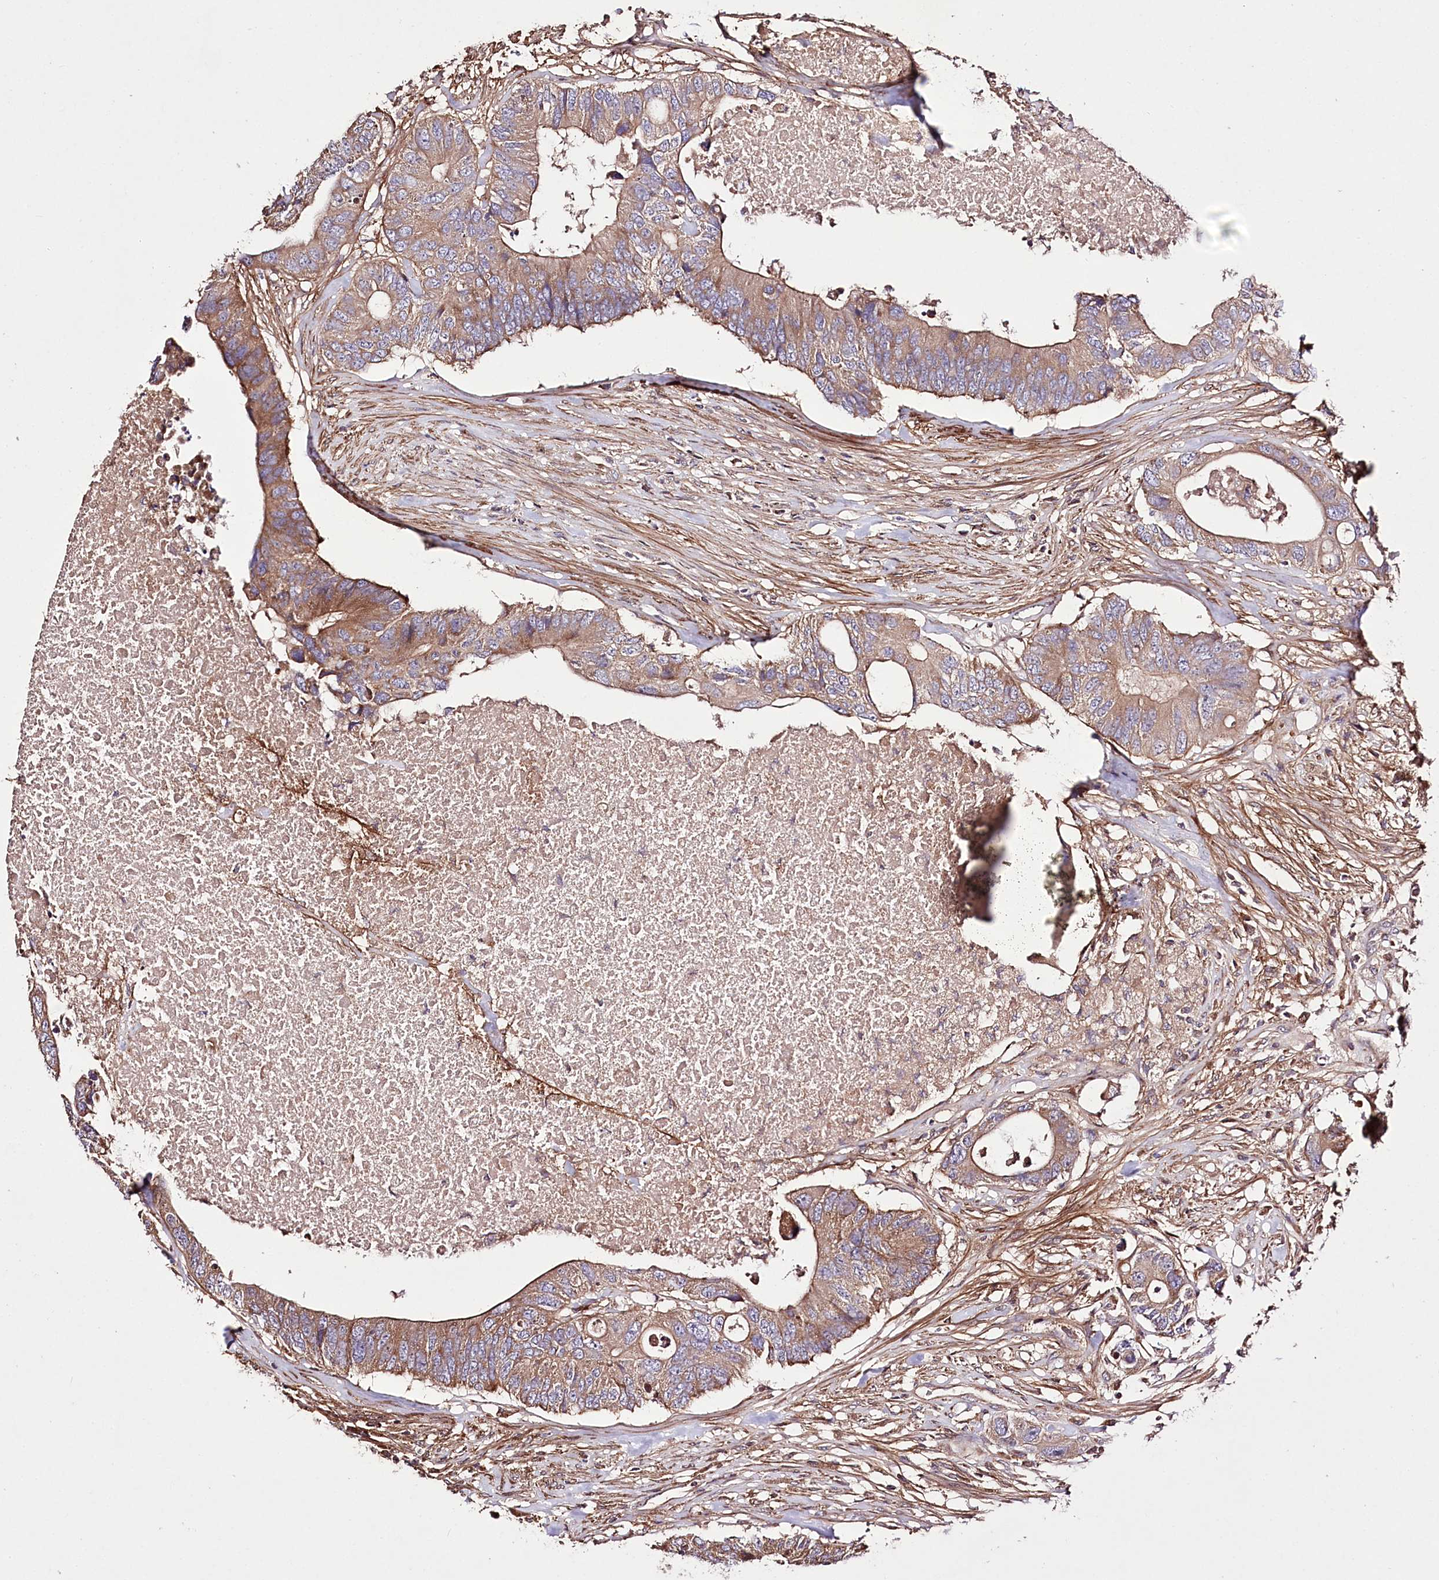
{"staining": {"intensity": "moderate", "quantity": ">75%", "location": "cytoplasmic/membranous"}, "tissue": "colorectal cancer", "cell_type": "Tumor cells", "image_type": "cancer", "snomed": [{"axis": "morphology", "description": "Adenocarcinoma, NOS"}, {"axis": "topography", "description": "Colon"}], "caption": "DAB immunohistochemical staining of colorectal cancer (adenocarcinoma) shows moderate cytoplasmic/membranous protein staining in about >75% of tumor cells.", "gene": "WWC1", "patient": {"sex": "male", "age": 71}}